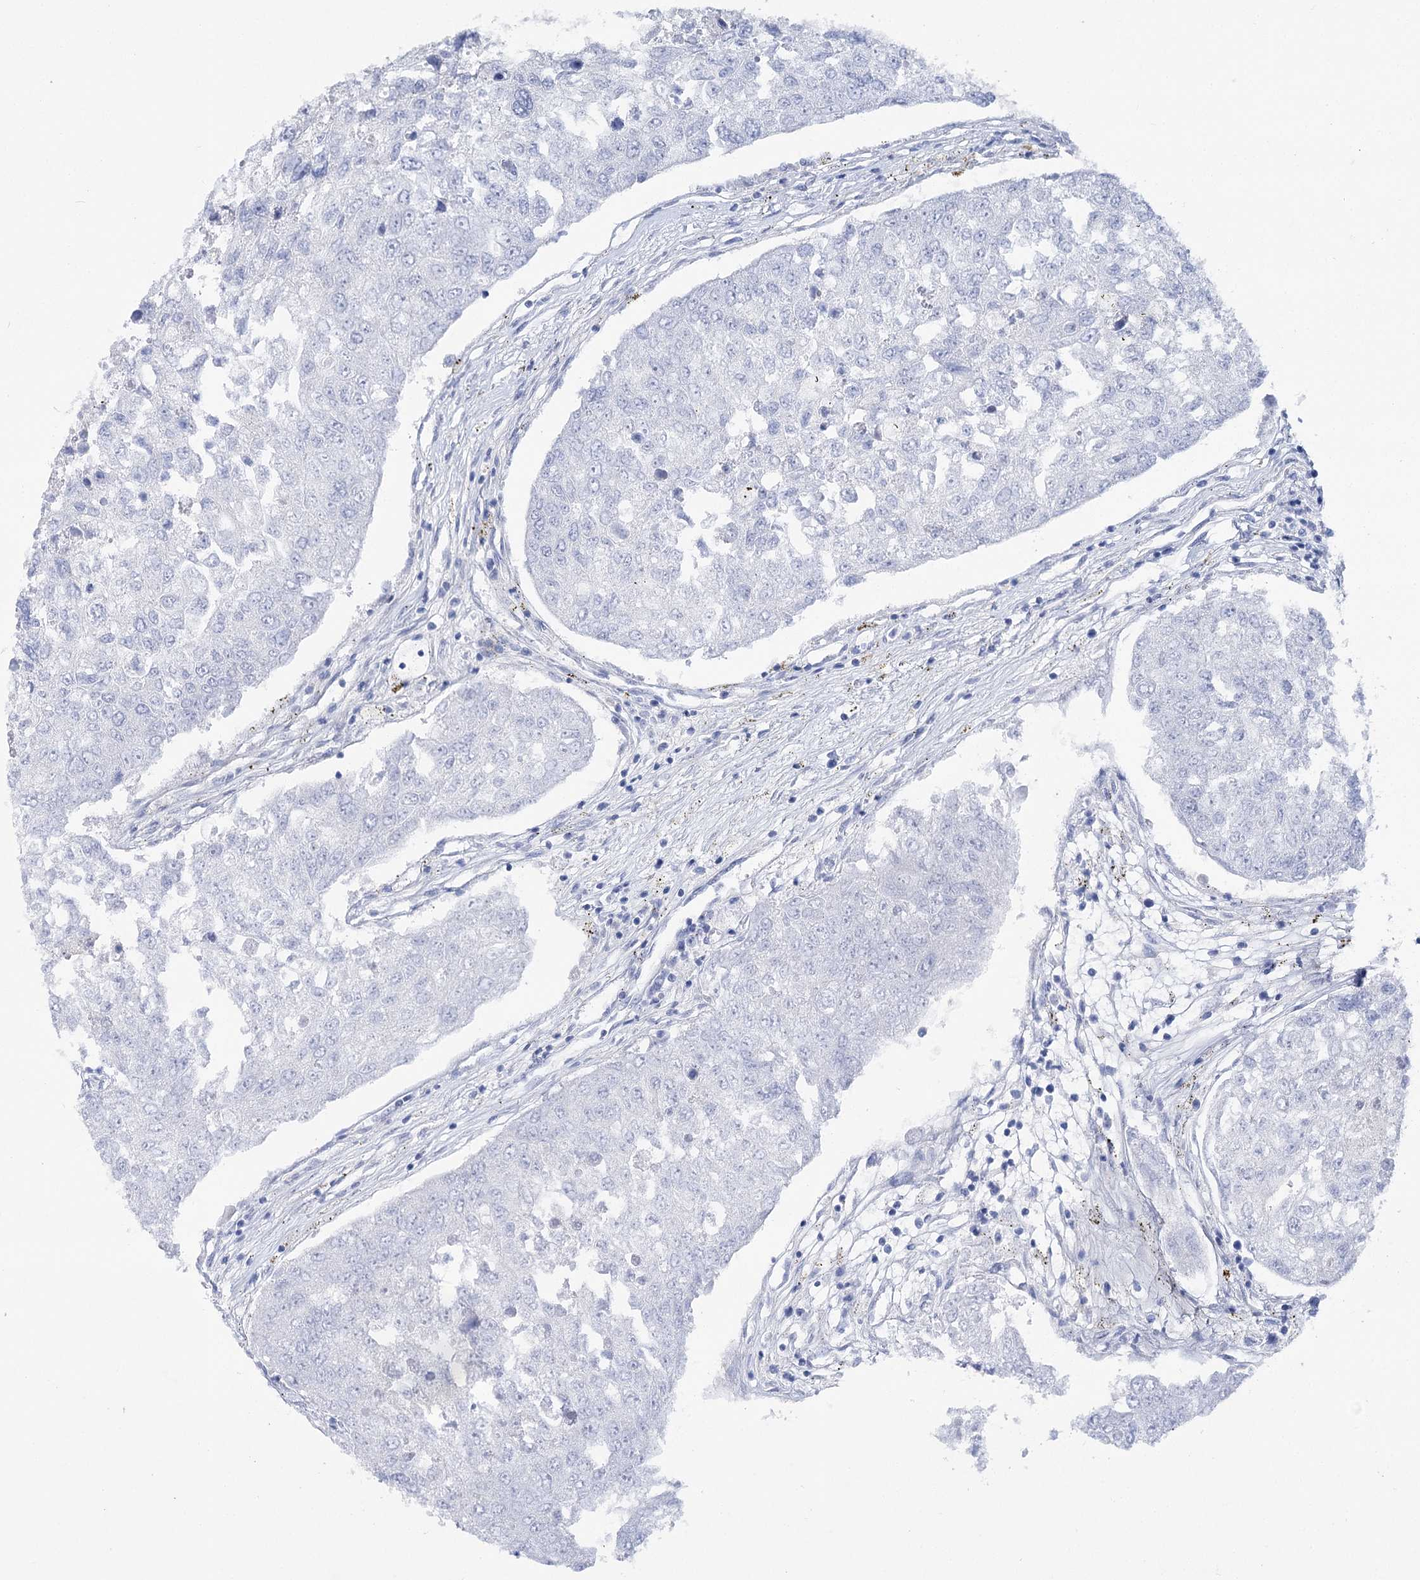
{"staining": {"intensity": "negative", "quantity": "none", "location": "none"}, "tissue": "urothelial cancer", "cell_type": "Tumor cells", "image_type": "cancer", "snomed": [{"axis": "morphology", "description": "Urothelial carcinoma, High grade"}, {"axis": "topography", "description": "Lymph node"}, {"axis": "topography", "description": "Urinary bladder"}], "caption": "Immunohistochemical staining of urothelial cancer demonstrates no significant positivity in tumor cells. Brightfield microscopy of immunohistochemistry stained with DAB (brown) and hematoxylin (blue), captured at high magnification.", "gene": "ANKRD23", "patient": {"sex": "male", "age": 51}}